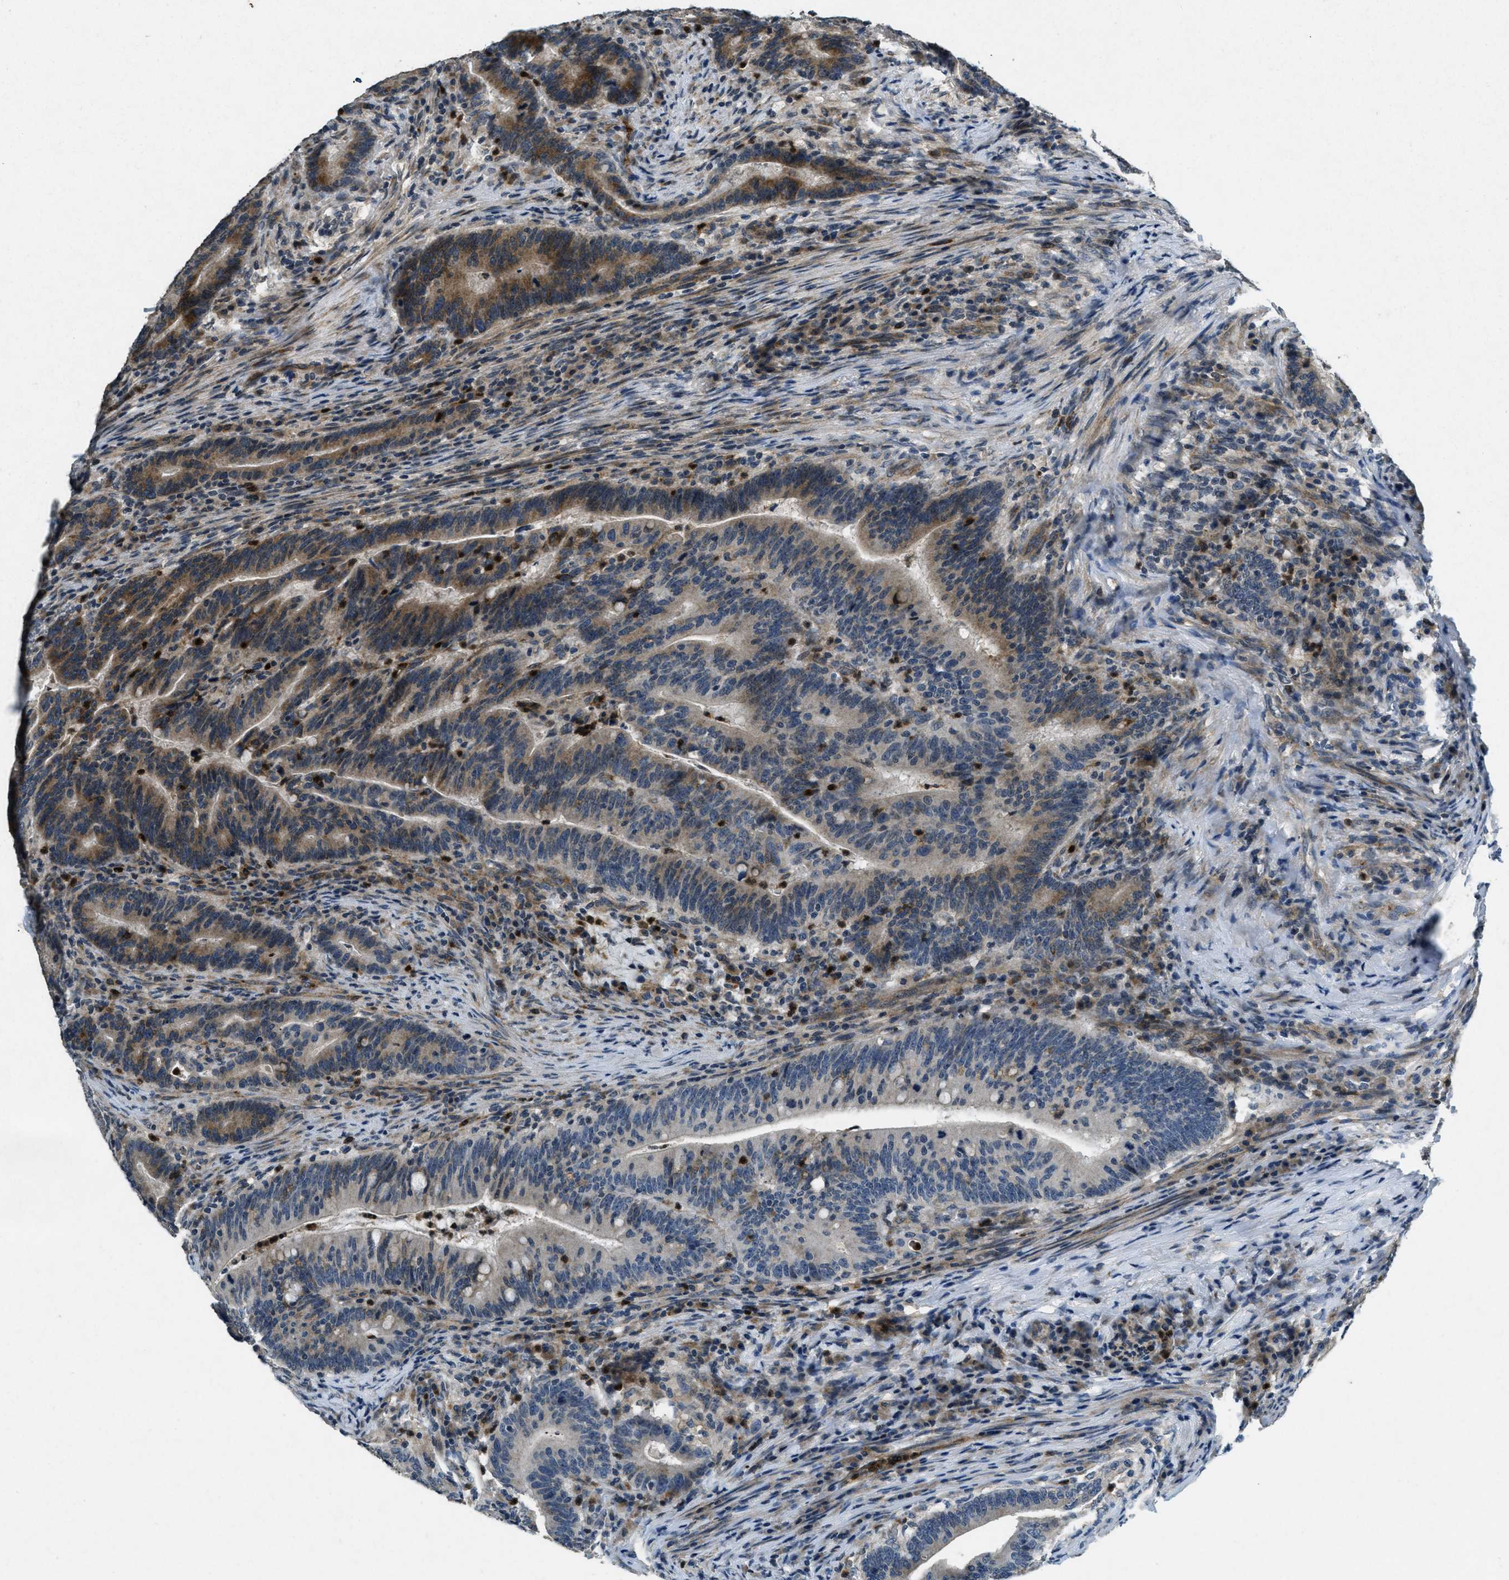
{"staining": {"intensity": "moderate", "quantity": "25%-75%", "location": "cytoplasmic/membranous"}, "tissue": "colorectal cancer", "cell_type": "Tumor cells", "image_type": "cancer", "snomed": [{"axis": "morphology", "description": "Normal tissue, NOS"}, {"axis": "morphology", "description": "Adenocarcinoma, NOS"}, {"axis": "topography", "description": "Colon"}], "caption": "Human adenocarcinoma (colorectal) stained for a protein (brown) exhibits moderate cytoplasmic/membranous positive staining in about 25%-75% of tumor cells.", "gene": "RAB3D", "patient": {"sex": "female", "age": 66}}